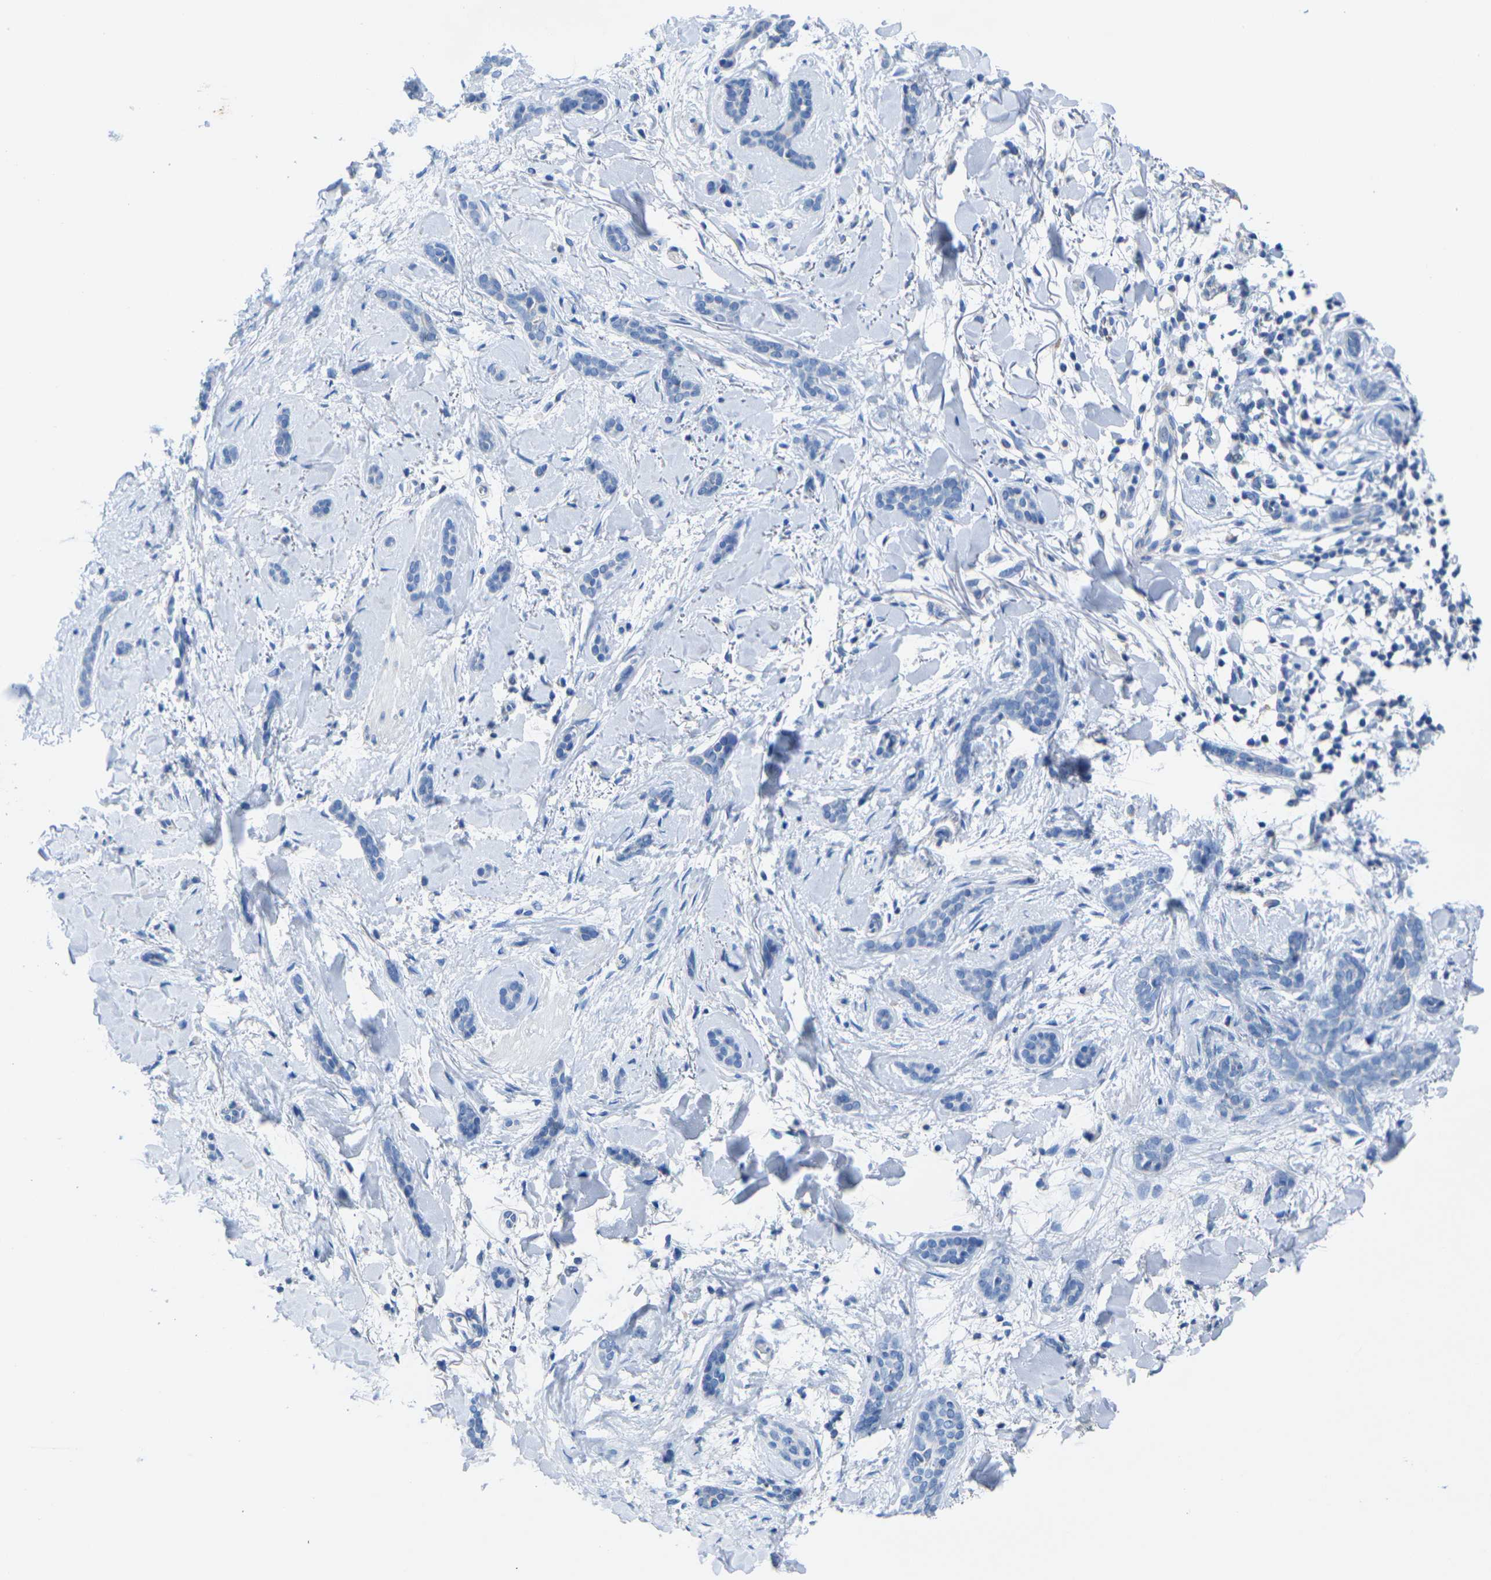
{"staining": {"intensity": "negative", "quantity": "none", "location": "none"}, "tissue": "skin cancer", "cell_type": "Tumor cells", "image_type": "cancer", "snomed": [{"axis": "morphology", "description": "Basal cell carcinoma"}, {"axis": "topography", "description": "Skin"}], "caption": "This is an immunohistochemistry image of skin cancer (basal cell carcinoma). There is no expression in tumor cells.", "gene": "TMEM204", "patient": {"sex": "female", "age": 58}}